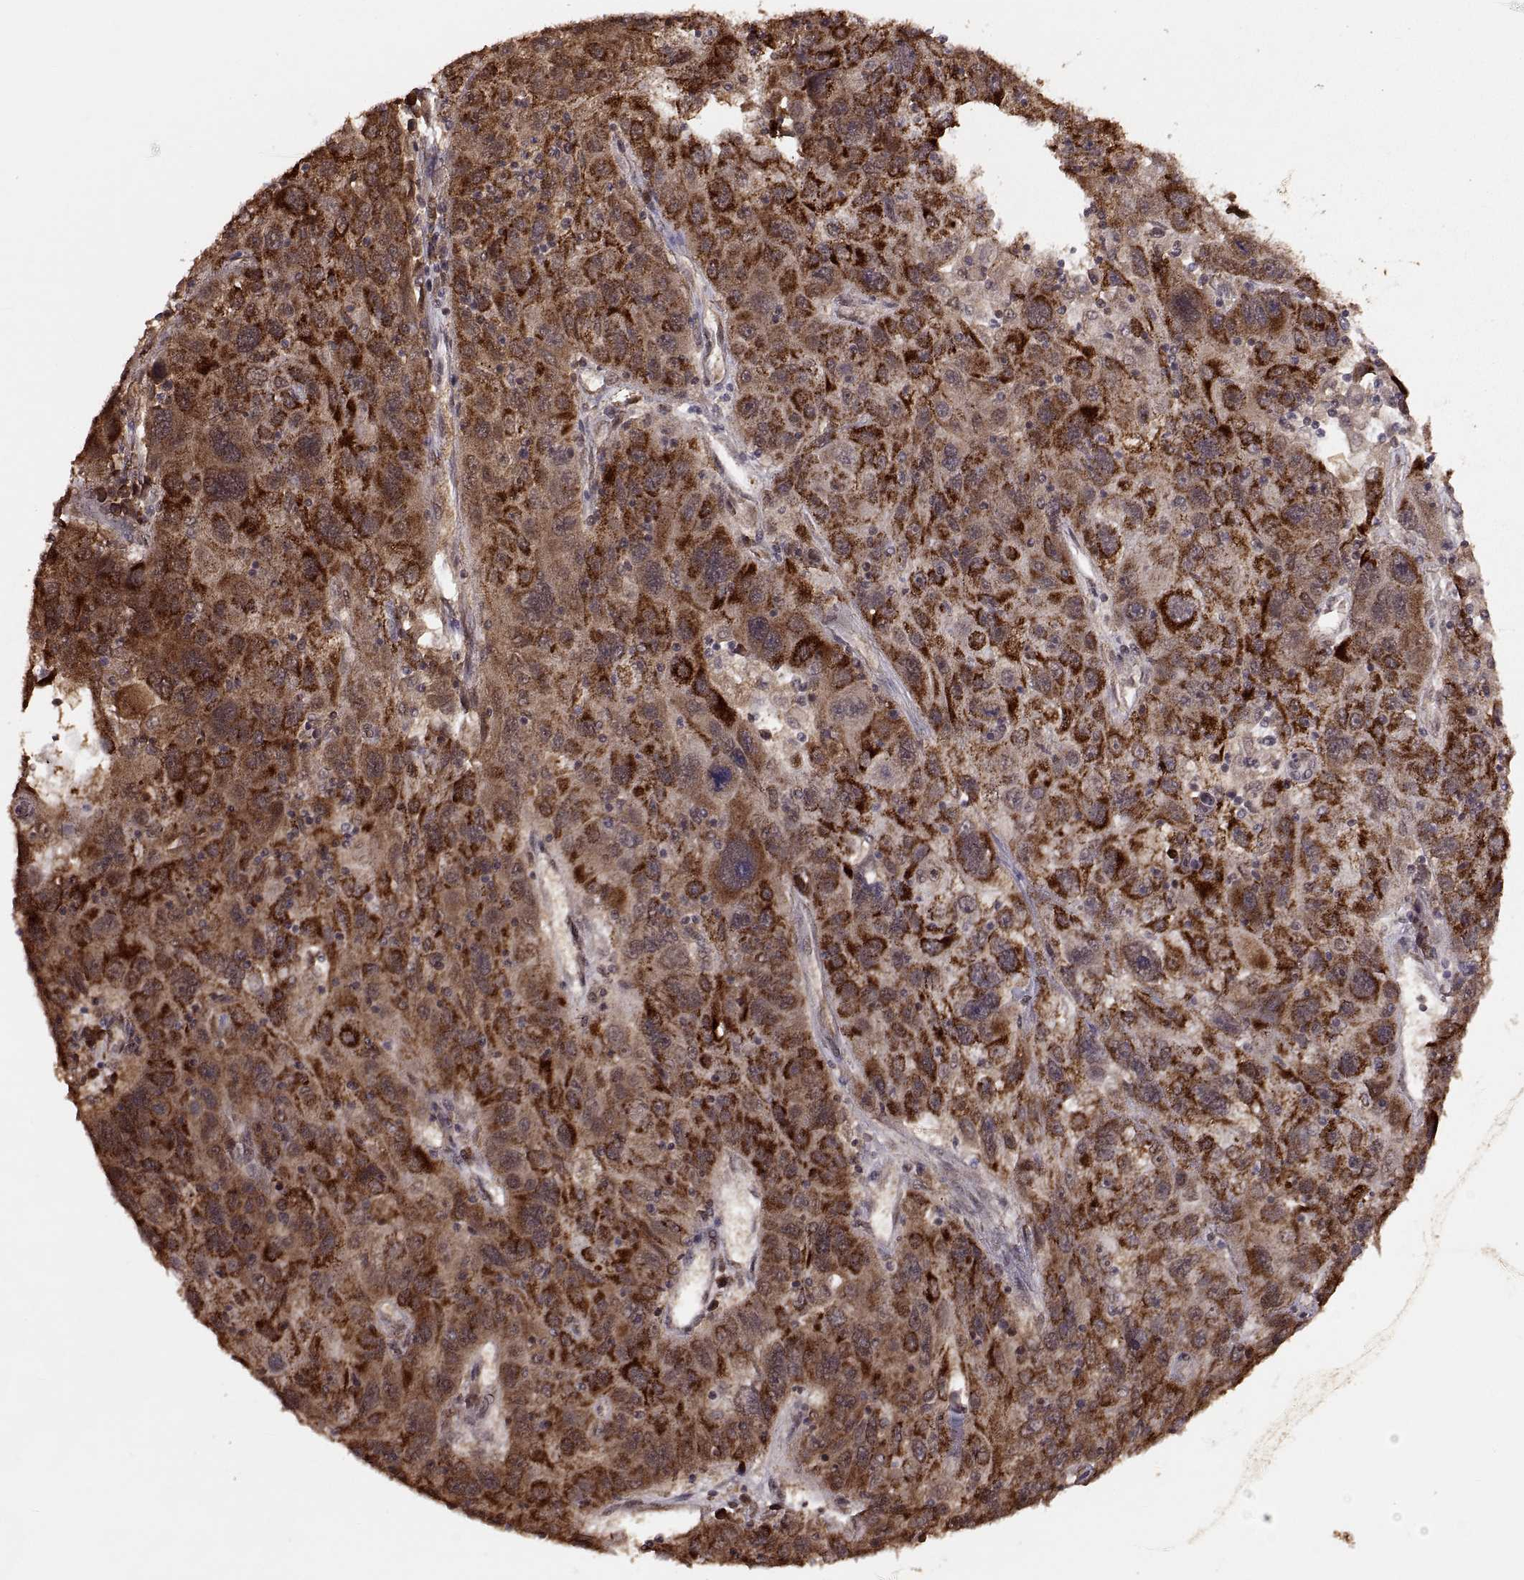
{"staining": {"intensity": "moderate", "quantity": ">75%", "location": "cytoplasmic/membranous"}, "tissue": "stomach cancer", "cell_type": "Tumor cells", "image_type": "cancer", "snomed": [{"axis": "morphology", "description": "Adenocarcinoma, NOS"}, {"axis": "topography", "description": "Stomach"}], "caption": "Moderate cytoplasmic/membranous protein staining is identified in approximately >75% of tumor cells in stomach cancer.", "gene": "RFT1", "patient": {"sex": "male", "age": 56}}